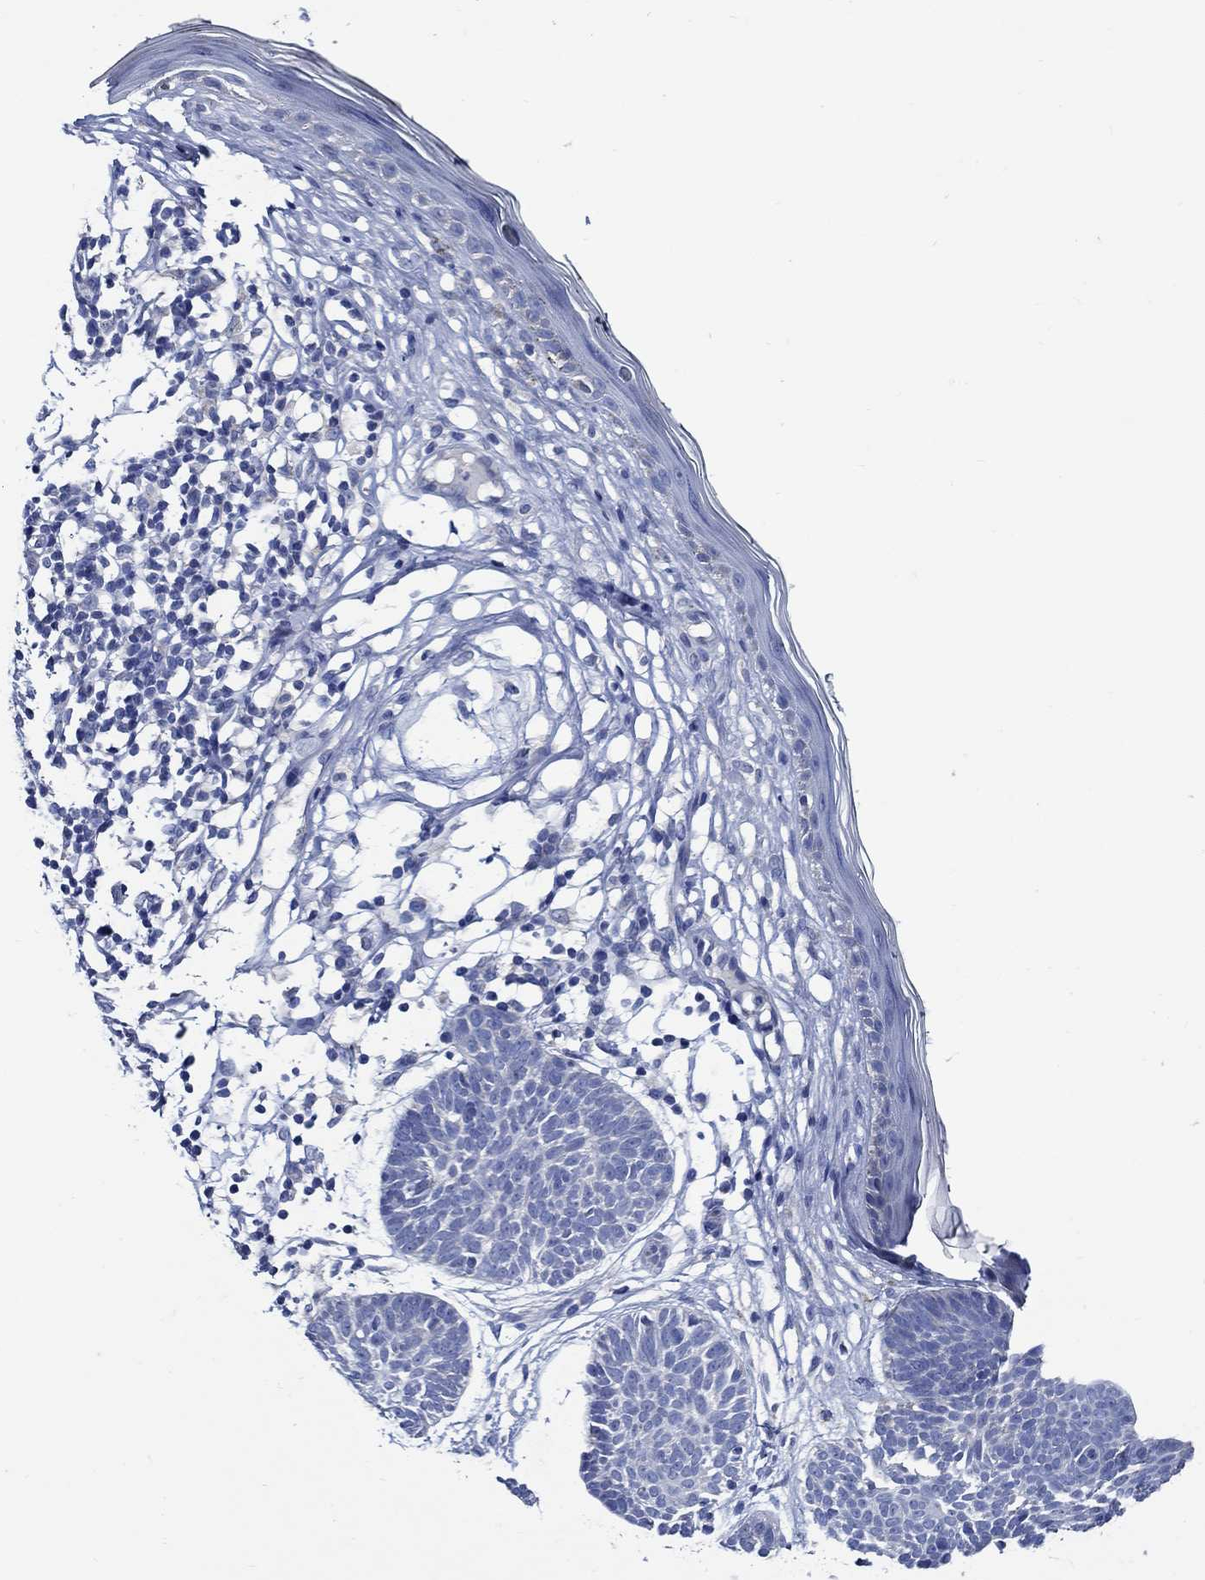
{"staining": {"intensity": "negative", "quantity": "none", "location": "none"}, "tissue": "skin cancer", "cell_type": "Tumor cells", "image_type": "cancer", "snomed": [{"axis": "morphology", "description": "Basal cell carcinoma"}, {"axis": "topography", "description": "Skin"}], "caption": "Immunohistochemical staining of skin cancer reveals no significant staining in tumor cells.", "gene": "SKOR1", "patient": {"sex": "male", "age": 85}}